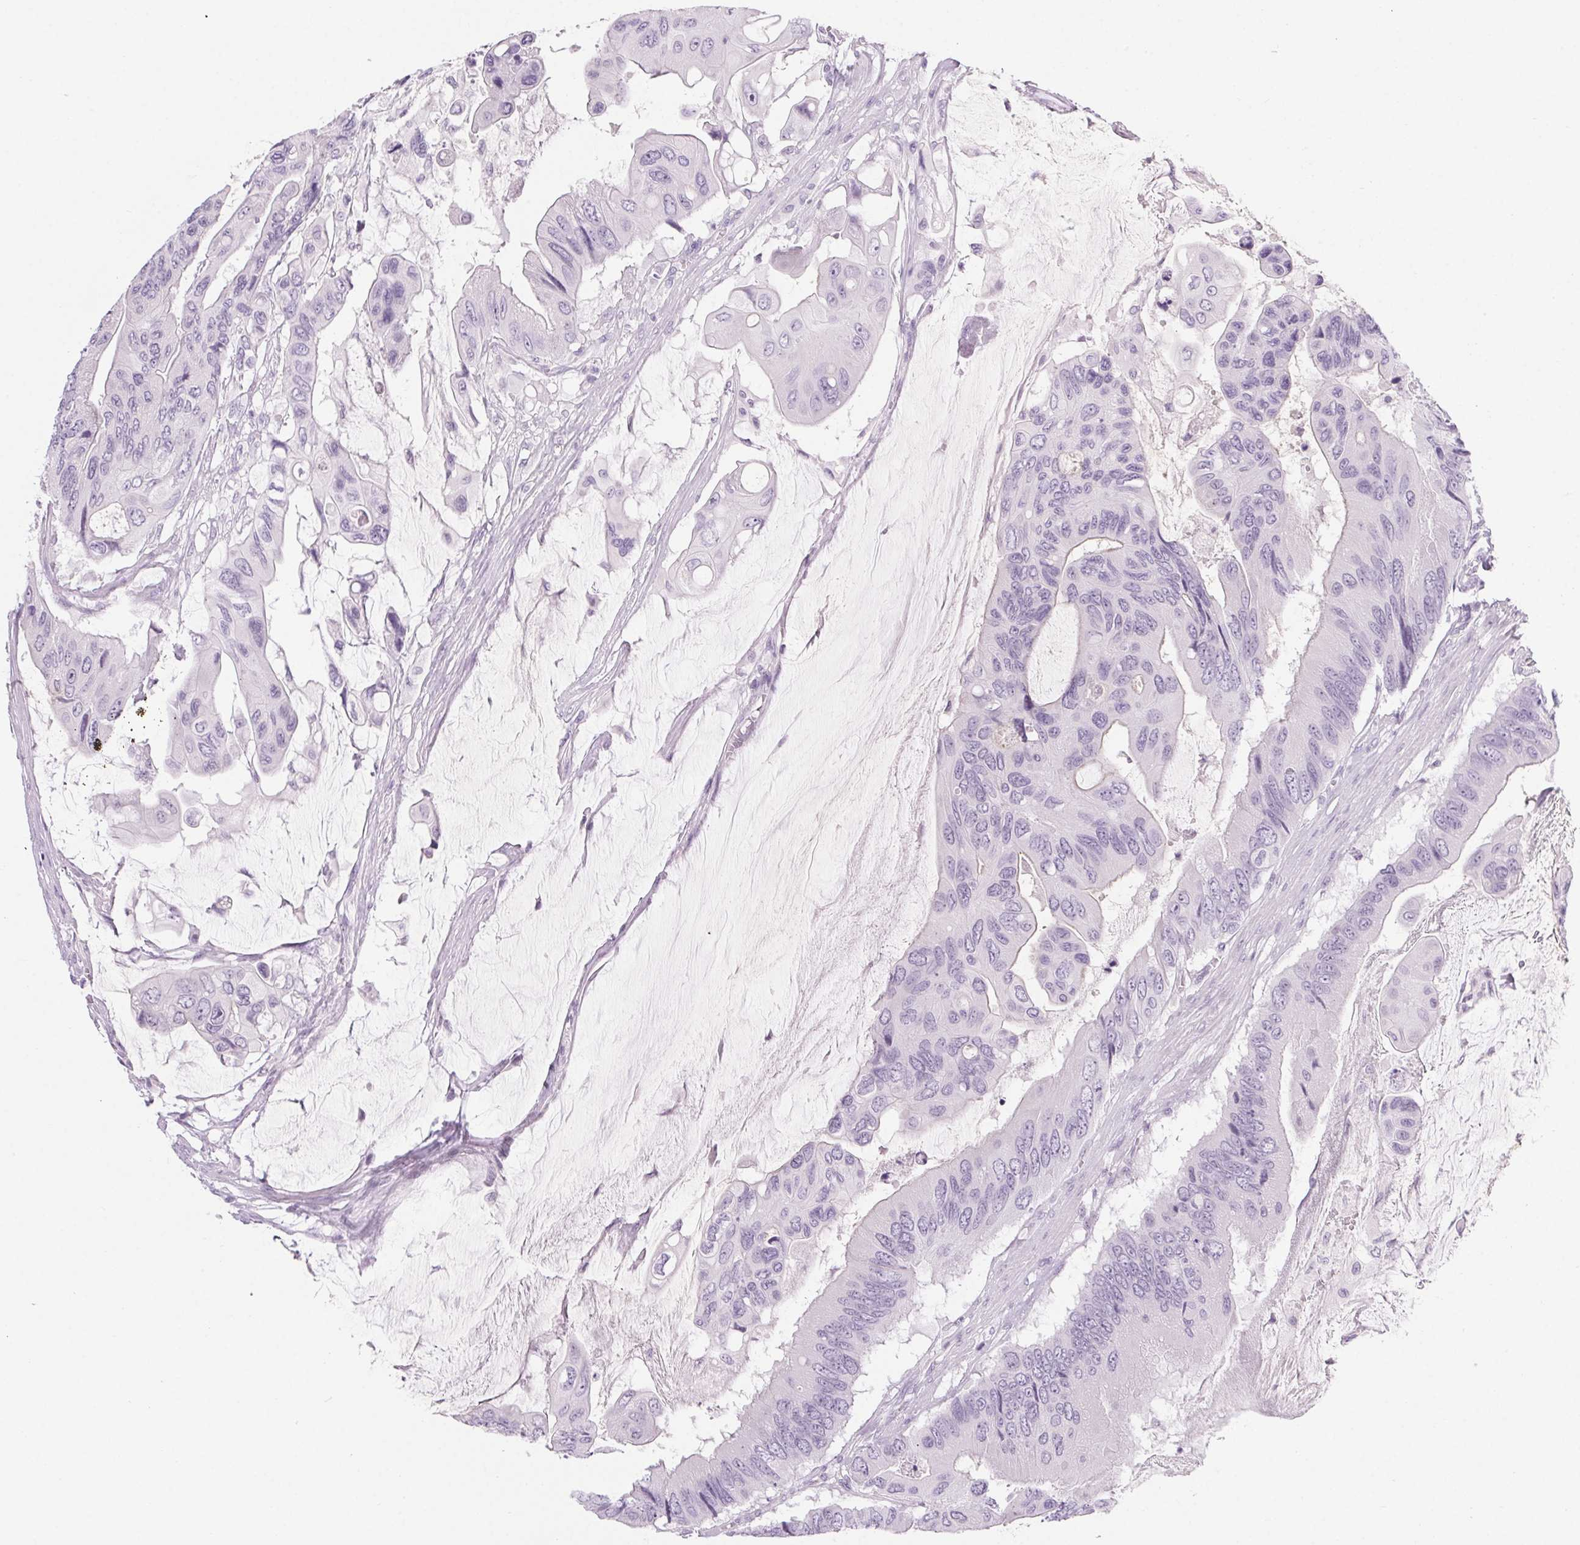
{"staining": {"intensity": "negative", "quantity": "none", "location": "none"}, "tissue": "colorectal cancer", "cell_type": "Tumor cells", "image_type": "cancer", "snomed": [{"axis": "morphology", "description": "Adenocarcinoma, NOS"}, {"axis": "topography", "description": "Rectum"}], "caption": "High magnification brightfield microscopy of colorectal adenocarcinoma stained with DAB (brown) and counterstained with hematoxylin (blue): tumor cells show no significant positivity.", "gene": "LRP2", "patient": {"sex": "male", "age": 63}}